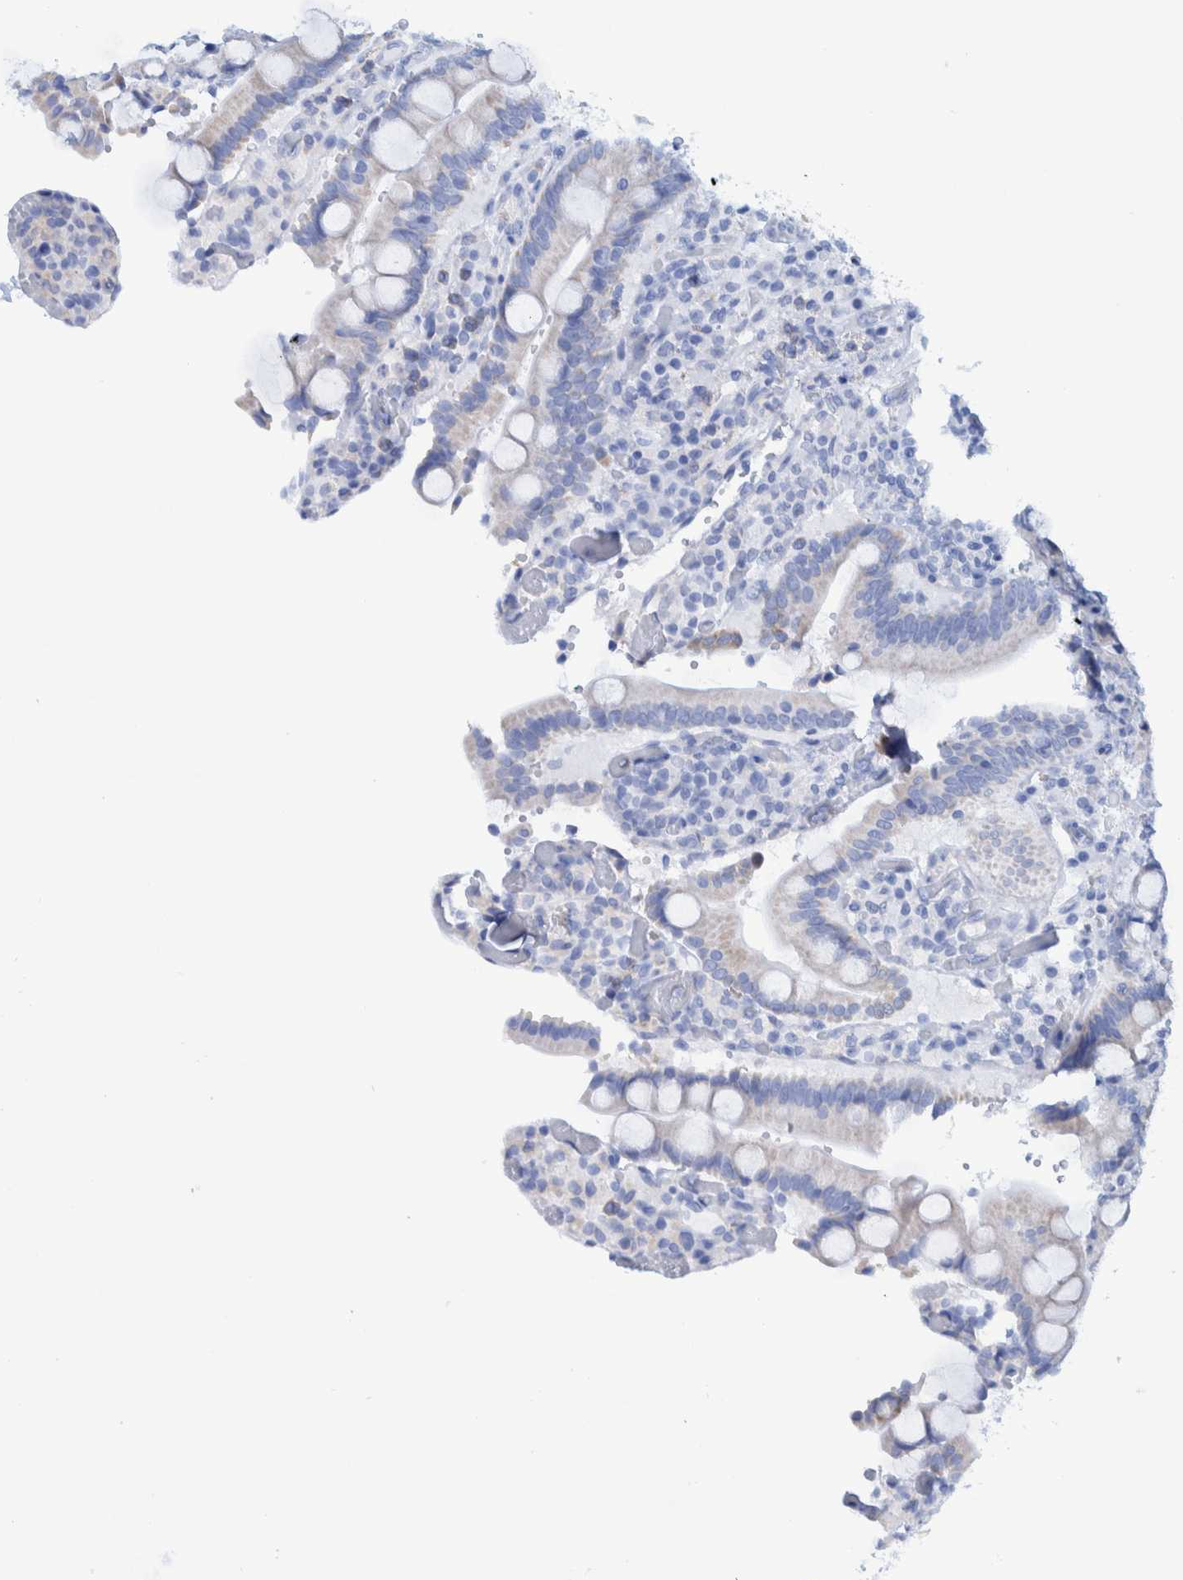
{"staining": {"intensity": "negative", "quantity": "none", "location": "none"}, "tissue": "duodenum", "cell_type": "Glandular cells", "image_type": "normal", "snomed": [{"axis": "morphology", "description": "Normal tissue, NOS"}, {"axis": "topography", "description": "Small intestine, NOS"}], "caption": "A photomicrograph of human duodenum is negative for staining in glandular cells.", "gene": "KRT14", "patient": {"sex": "female", "age": 71}}